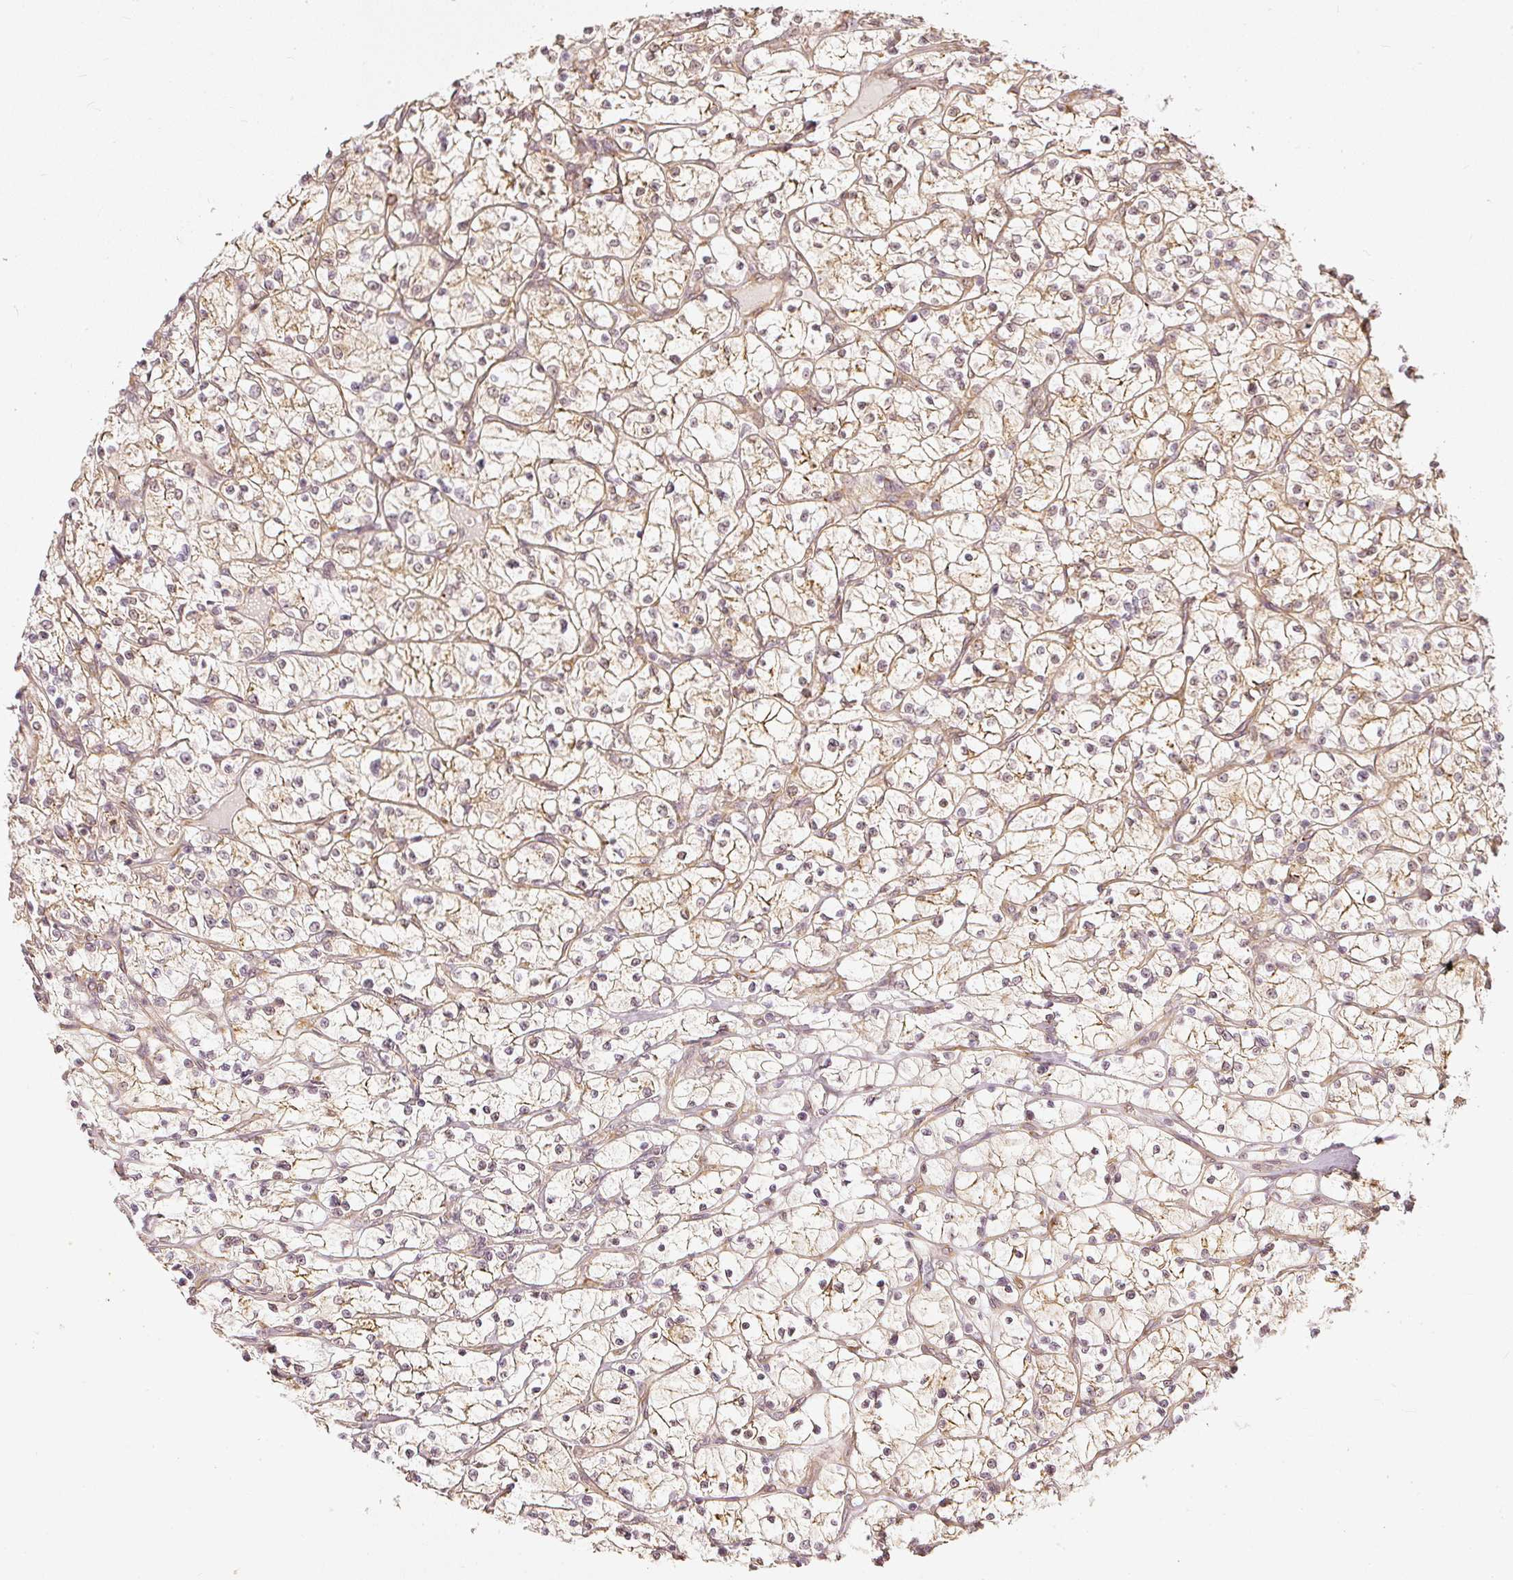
{"staining": {"intensity": "weak", "quantity": "25%-75%", "location": "cytoplasmic/membranous"}, "tissue": "renal cancer", "cell_type": "Tumor cells", "image_type": "cancer", "snomed": [{"axis": "morphology", "description": "Adenocarcinoma, NOS"}, {"axis": "topography", "description": "Kidney"}], "caption": "Human renal adenocarcinoma stained for a protein (brown) displays weak cytoplasmic/membranous positive positivity in approximately 25%-75% of tumor cells.", "gene": "DRD2", "patient": {"sex": "female", "age": 64}}